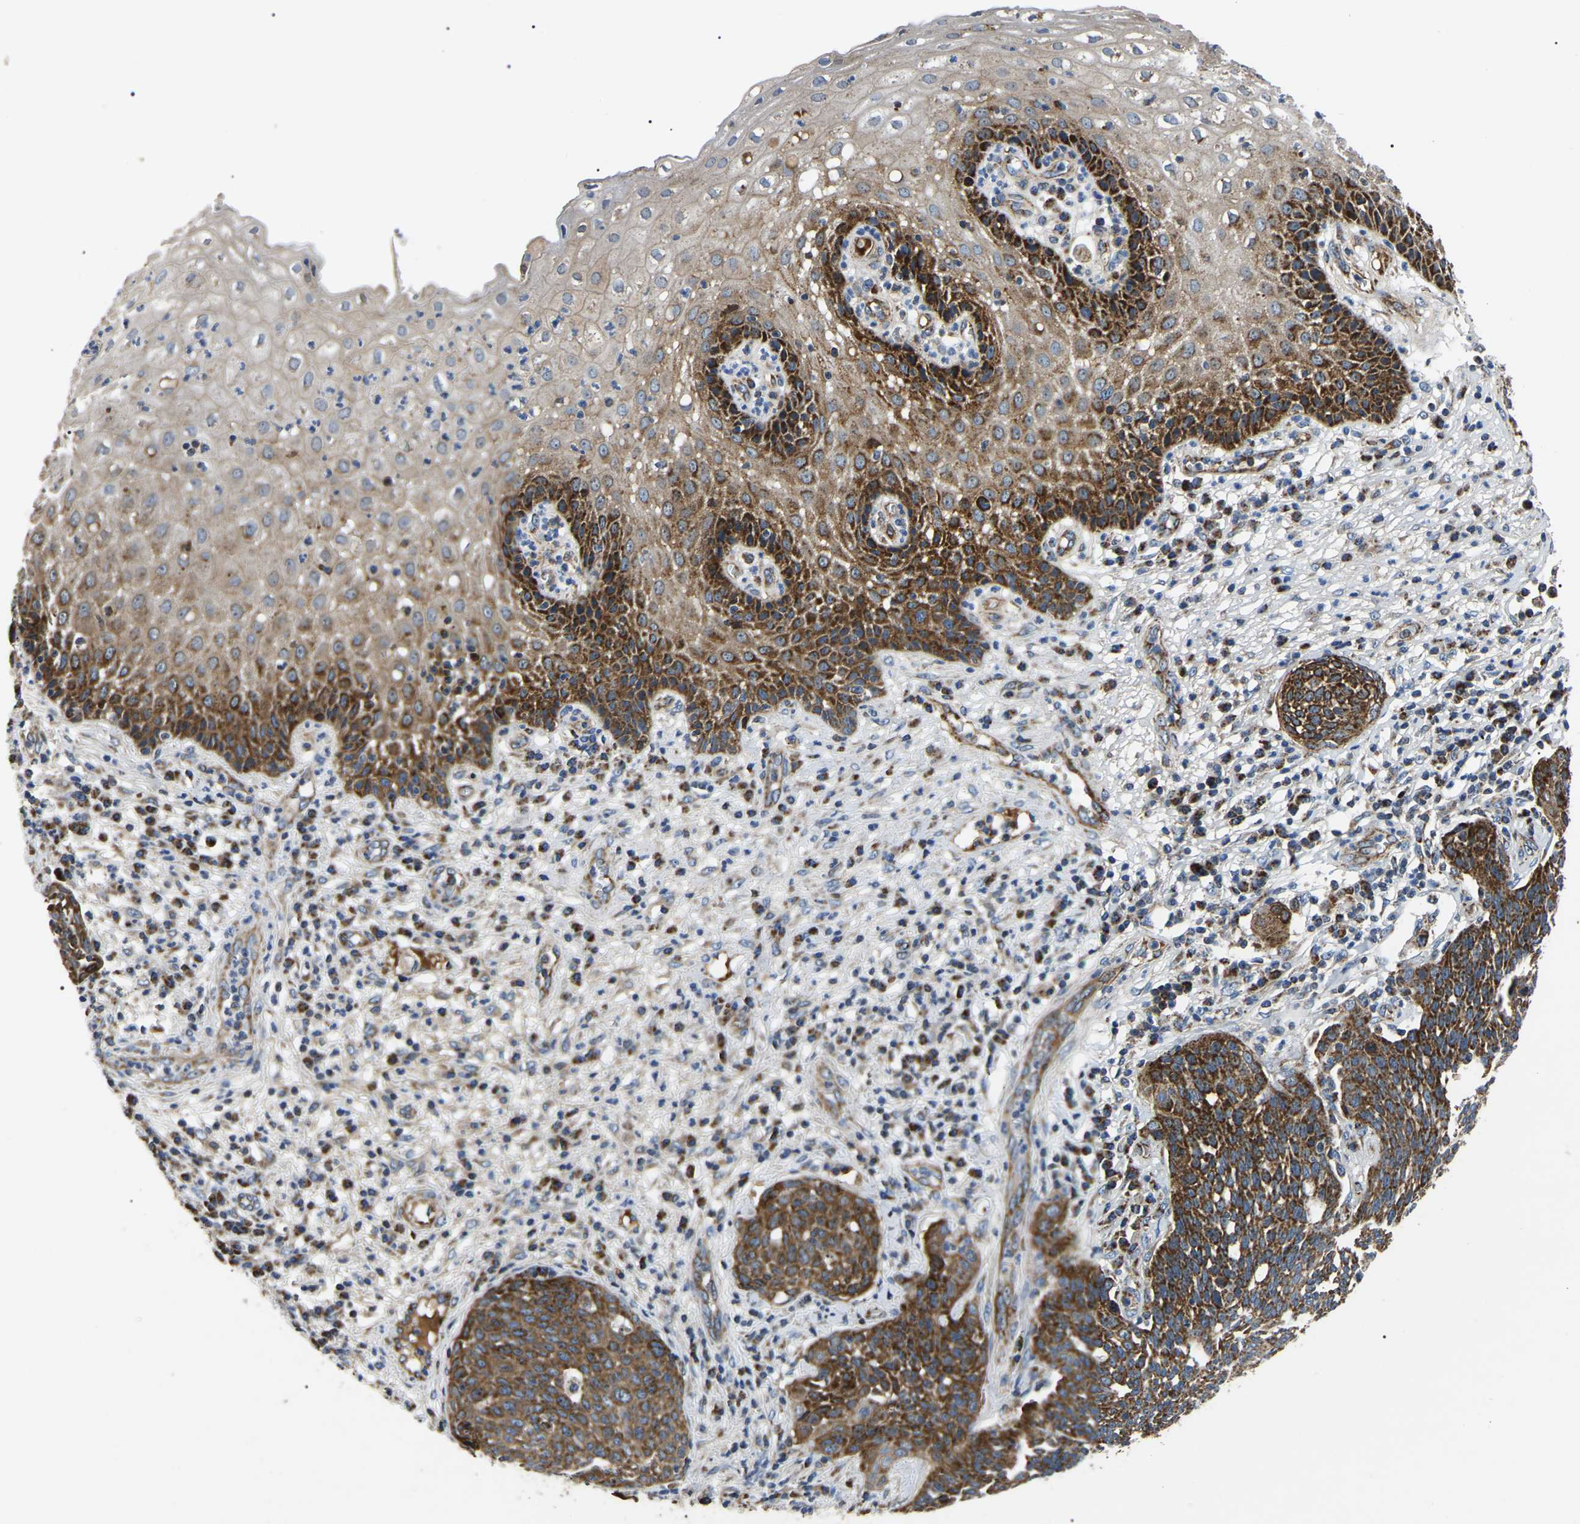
{"staining": {"intensity": "strong", "quantity": ">75%", "location": "cytoplasmic/membranous"}, "tissue": "cervical cancer", "cell_type": "Tumor cells", "image_type": "cancer", "snomed": [{"axis": "morphology", "description": "Squamous cell carcinoma, NOS"}, {"axis": "topography", "description": "Cervix"}], "caption": "The micrograph demonstrates a brown stain indicating the presence of a protein in the cytoplasmic/membranous of tumor cells in cervical squamous cell carcinoma. The staining is performed using DAB brown chromogen to label protein expression. The nuclei are counter-stained blue using hematoxylin.", "gene": "PPM1E", "patient": {"sex": "female", "age": 34}}